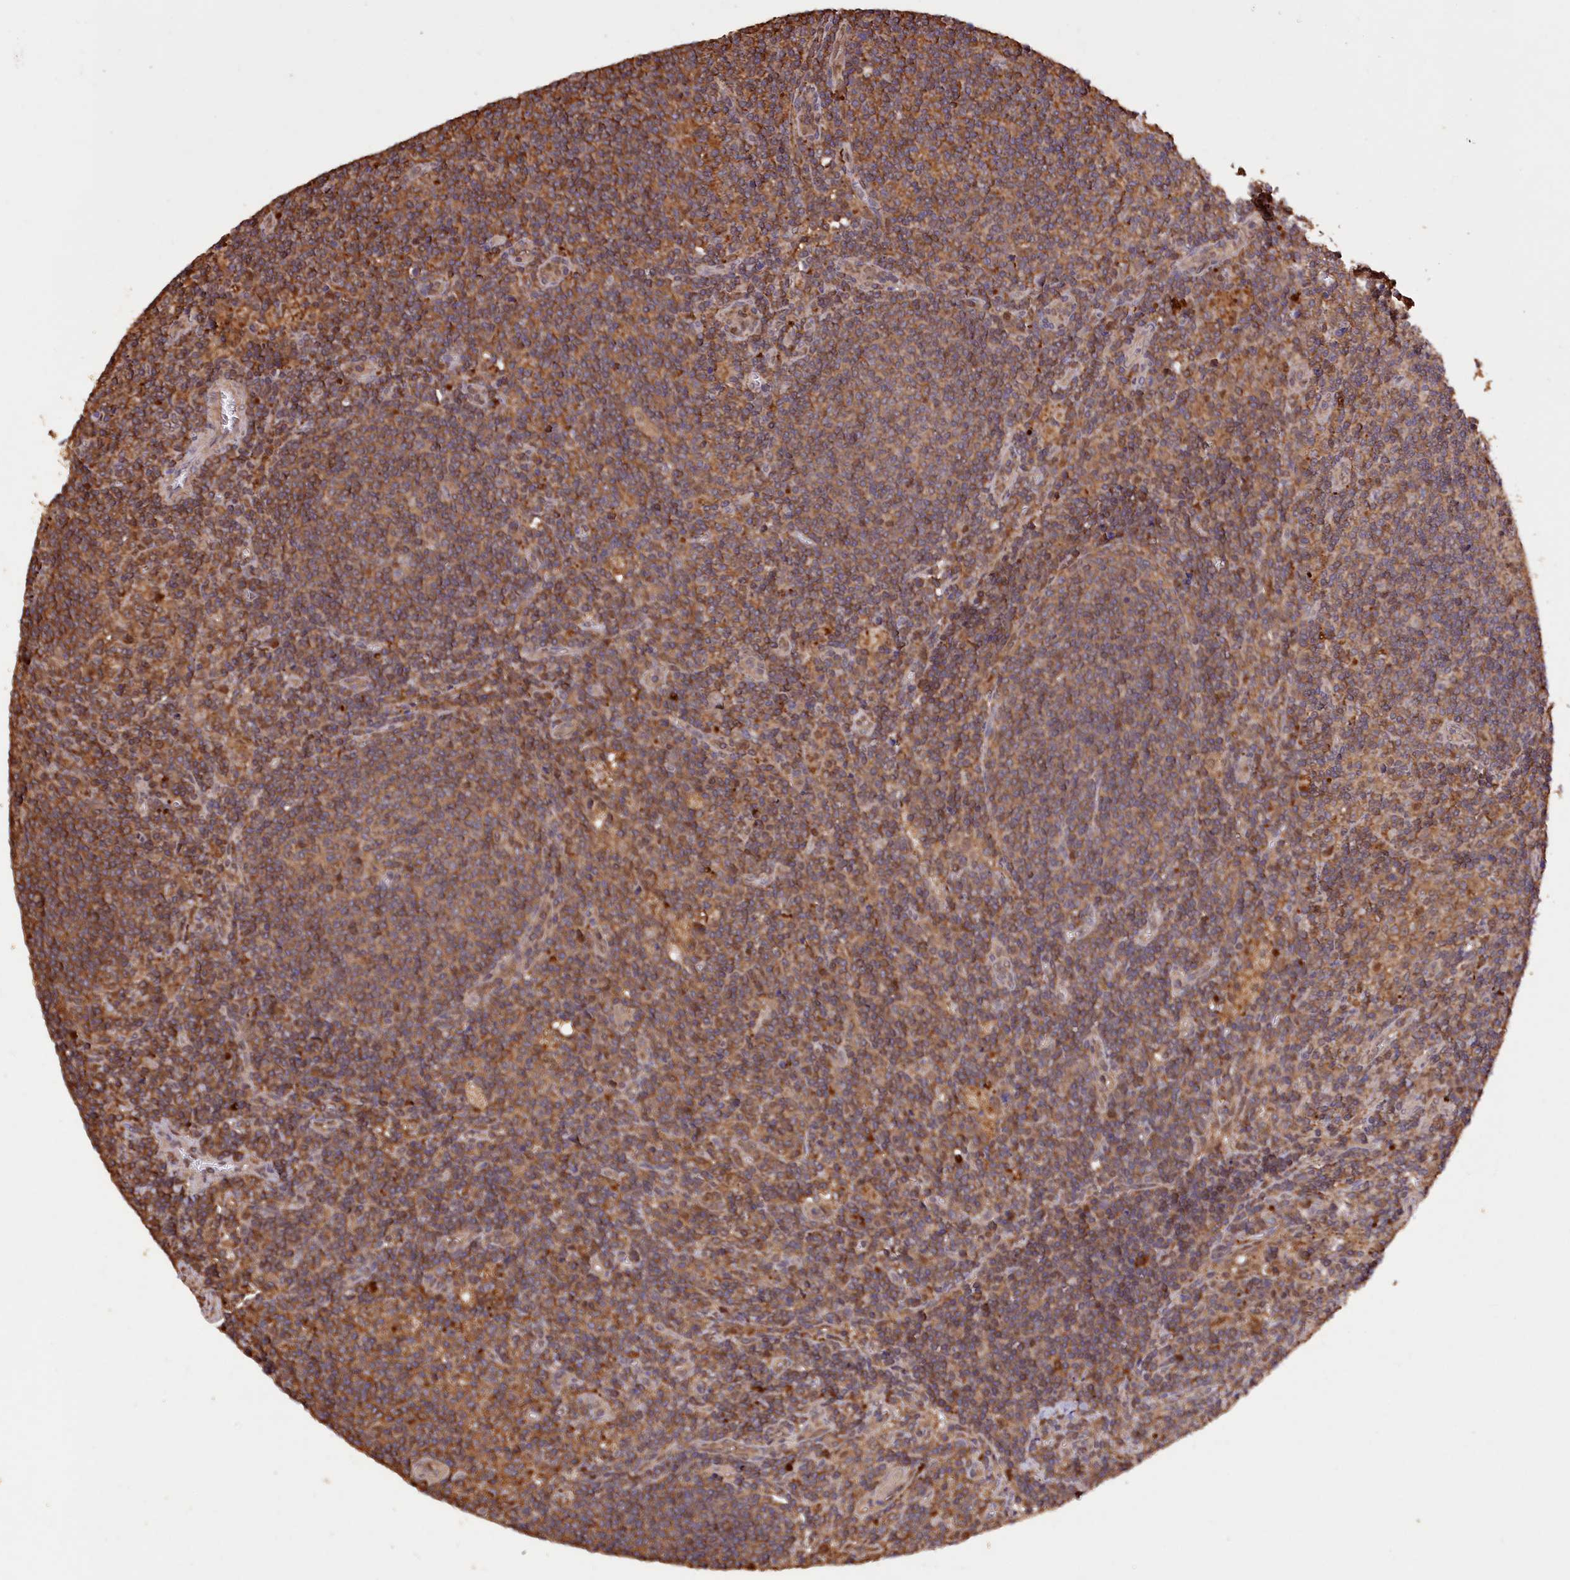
{"staining": {"intensity": "moderate", "quantity": "25%-75%", "location": "cytoplasmic/membranous"}, "tissue": "lymph node", "cell_type": "Germinal center cells", "image_type": "normal", "snomed": [{"axis": "morphology", "description": "Normal tissue, NOS"}, {"axis": "topography", "description": "Lymph node"}], "caption": "The image demonstrates immunohistochemical staining of unremarkable lymph node. There is moderate cytoplasmic/membranous expression is identified in about 25%-75% of germinal center cells.", "gene": "DPP3", "patient": {"sex": "male", "age": 69}}